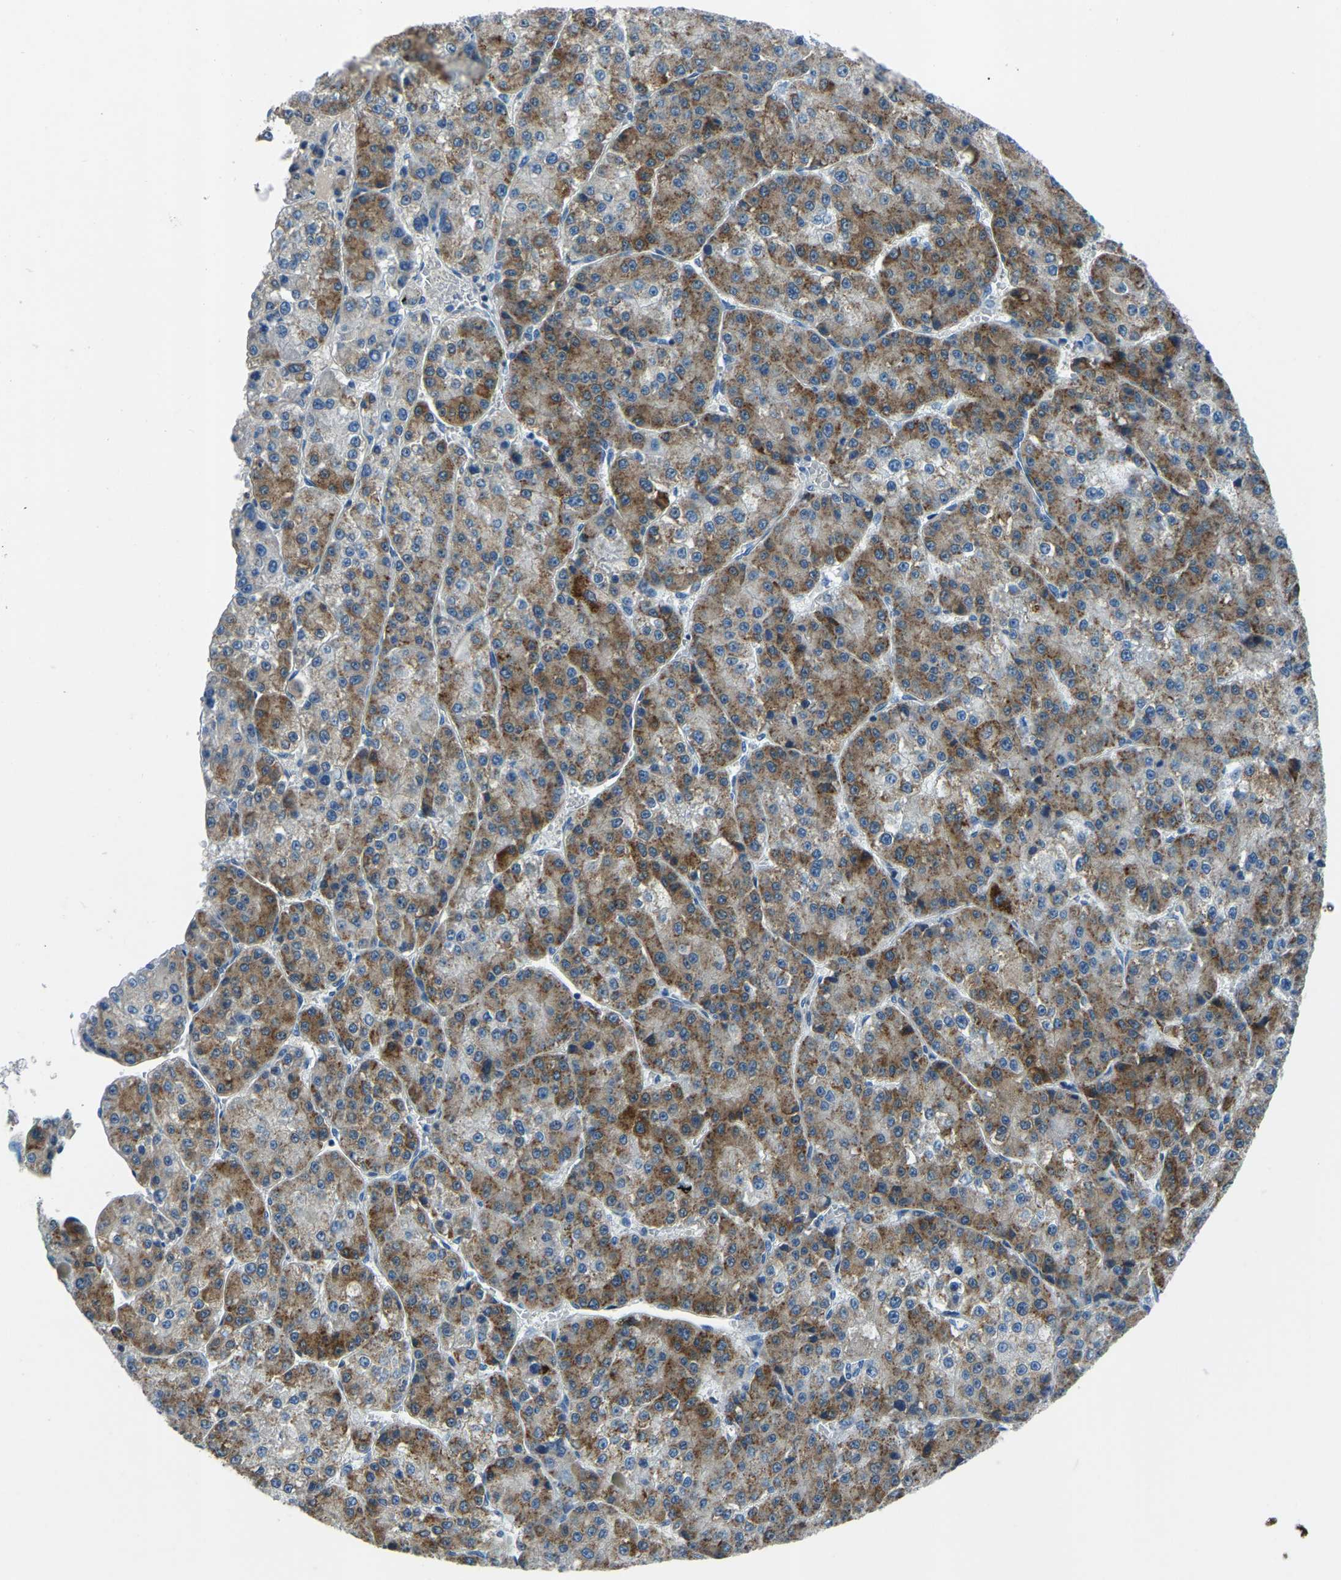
{"staining": {"intensity": "moderate", "quantity": "25%-75%", "location": "cytoplasmic/membranous"}, "tissue": "liver cancer", "cell_type": "Tumor cells", "image_type": "cancer", "snomed": [{"axis": "morphology", "description": "Carcinoma, Hepatocellular, NOS"}, {"axis": "topography", "description": "Liver"}], "caption": "A histopathology image showing moderate cytoplasmic/membranous staining in approximately 25%-75% of tumor cells in liver cancer, as visualized by brown immunohistochemical staining.", "gene": "XIRP1", "patient": {"sex": "female", "age": 73}}